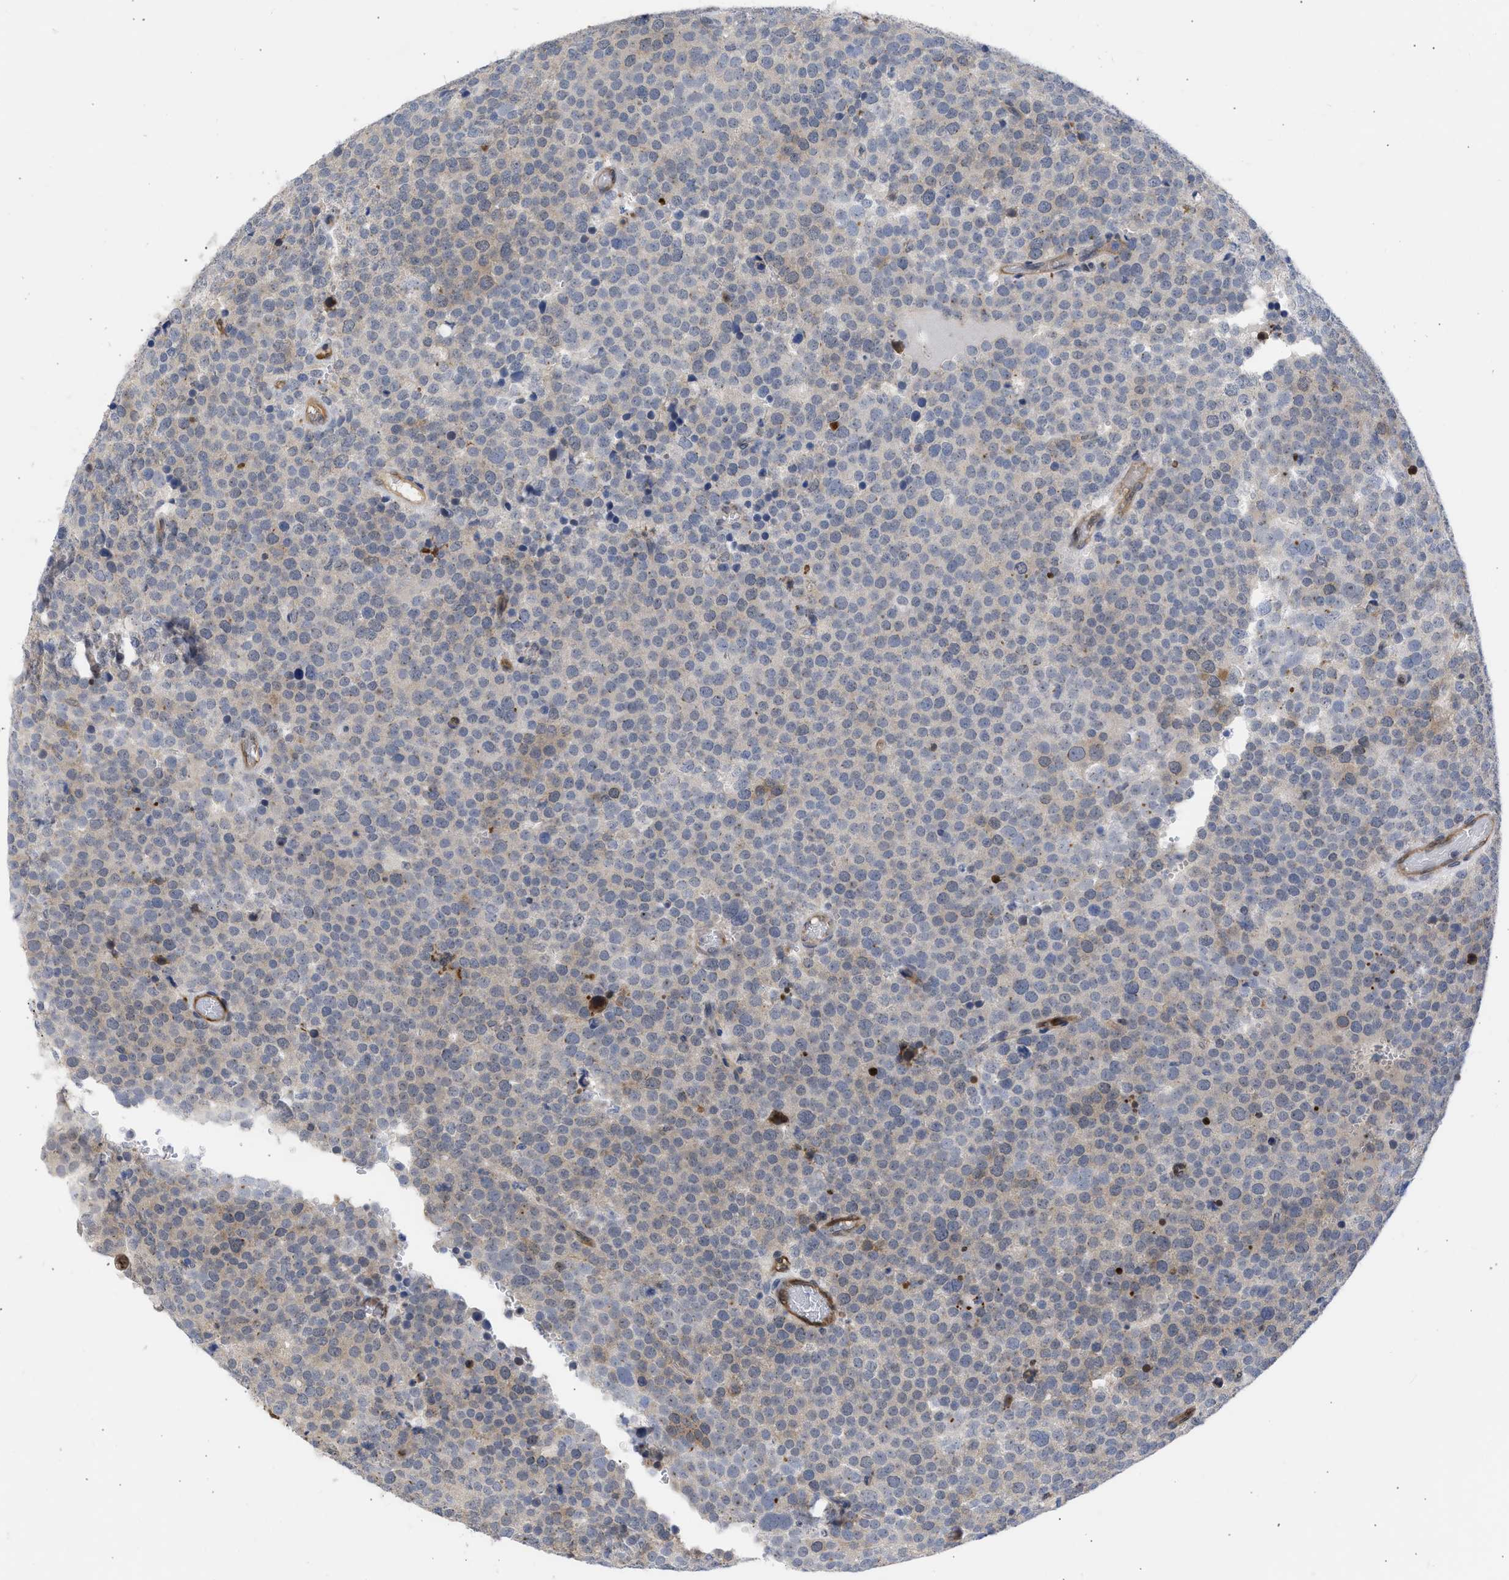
{"staining": {"intensity": "weak", "quantity": "25%-75%", "location": "cytoplasmic/membranous"}, "tissue": "testis cancer", "cell_type": "Tumor cells", "image_type": "cancer", "snomed": [{"axis": "morphology", "description": "Normal tissue, NOS"}, {"axis": "morphology", "description": "Seminoma, NOS"}, {"axis": "topography", "description": "Testis"}], "caption": "Immunohistochemistry (IHC) of testis seminoma reveals low levels of weak cytoplasmic/membranous expression in approximately 25%-75% of tumor cells.", "gene": "THRA", "patient": {"sex": "male", "age": 71}}